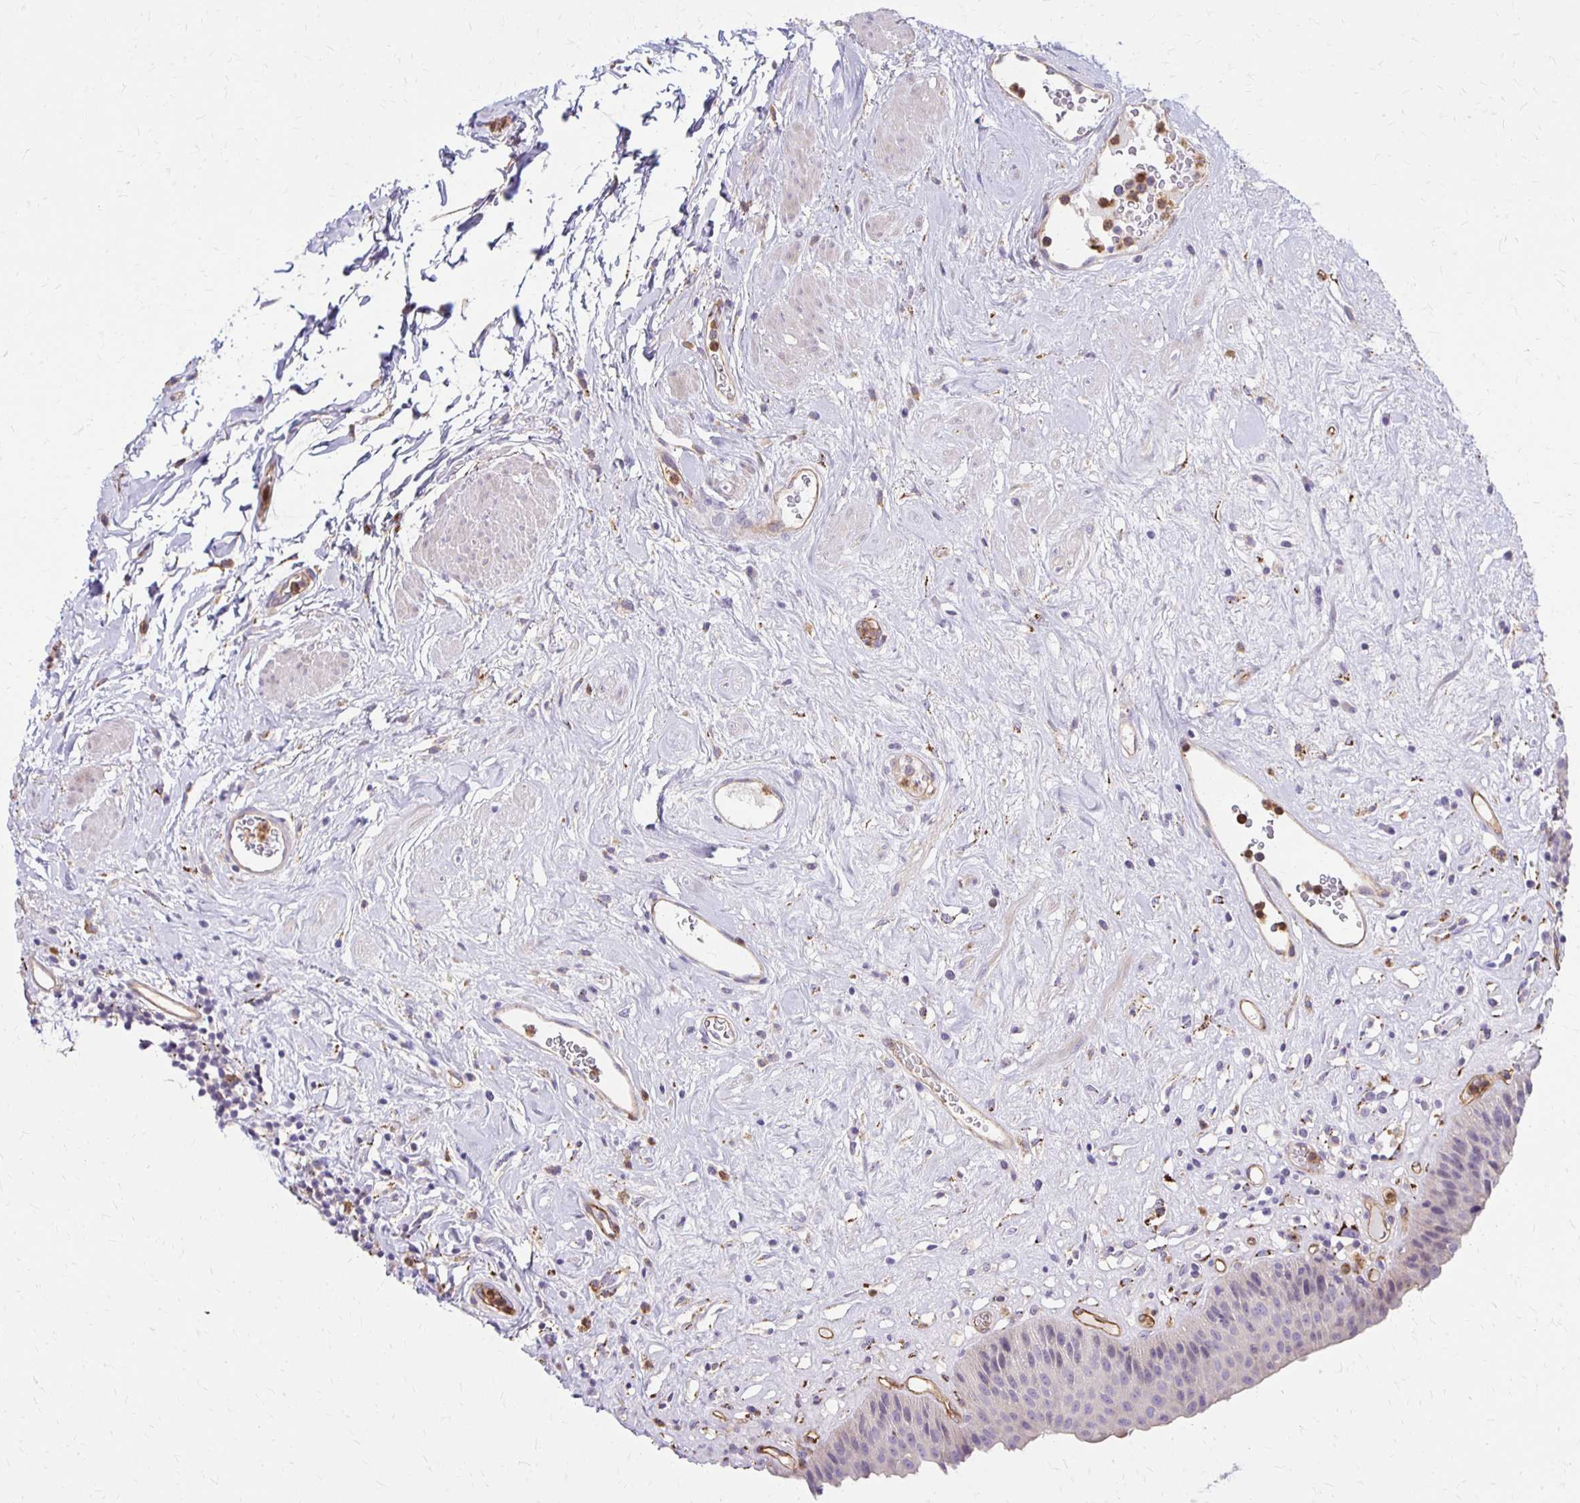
{"staining": {"intensity": "negative", "quantity": "none", "location": "none"}, "tissue": "urinary bladder", "cell_type": "Urothelial cells", "image_type": "normal", "snomed": [{"axis": "morphology", "description": "Normal tissue, NOS"}, {"axis": "topography", "description": "Urinary bladder"}], "caption": "An IHC micrograph of unremarkable urinary bladder is shown. There is no staining in urothelial cells of urinary bladder. (DAB (3,3'-diaminobenzidine) immunohistochemistry, high magnification).", "gene": "TTYH1", "patient": {"sex": "female", "age": 56}}